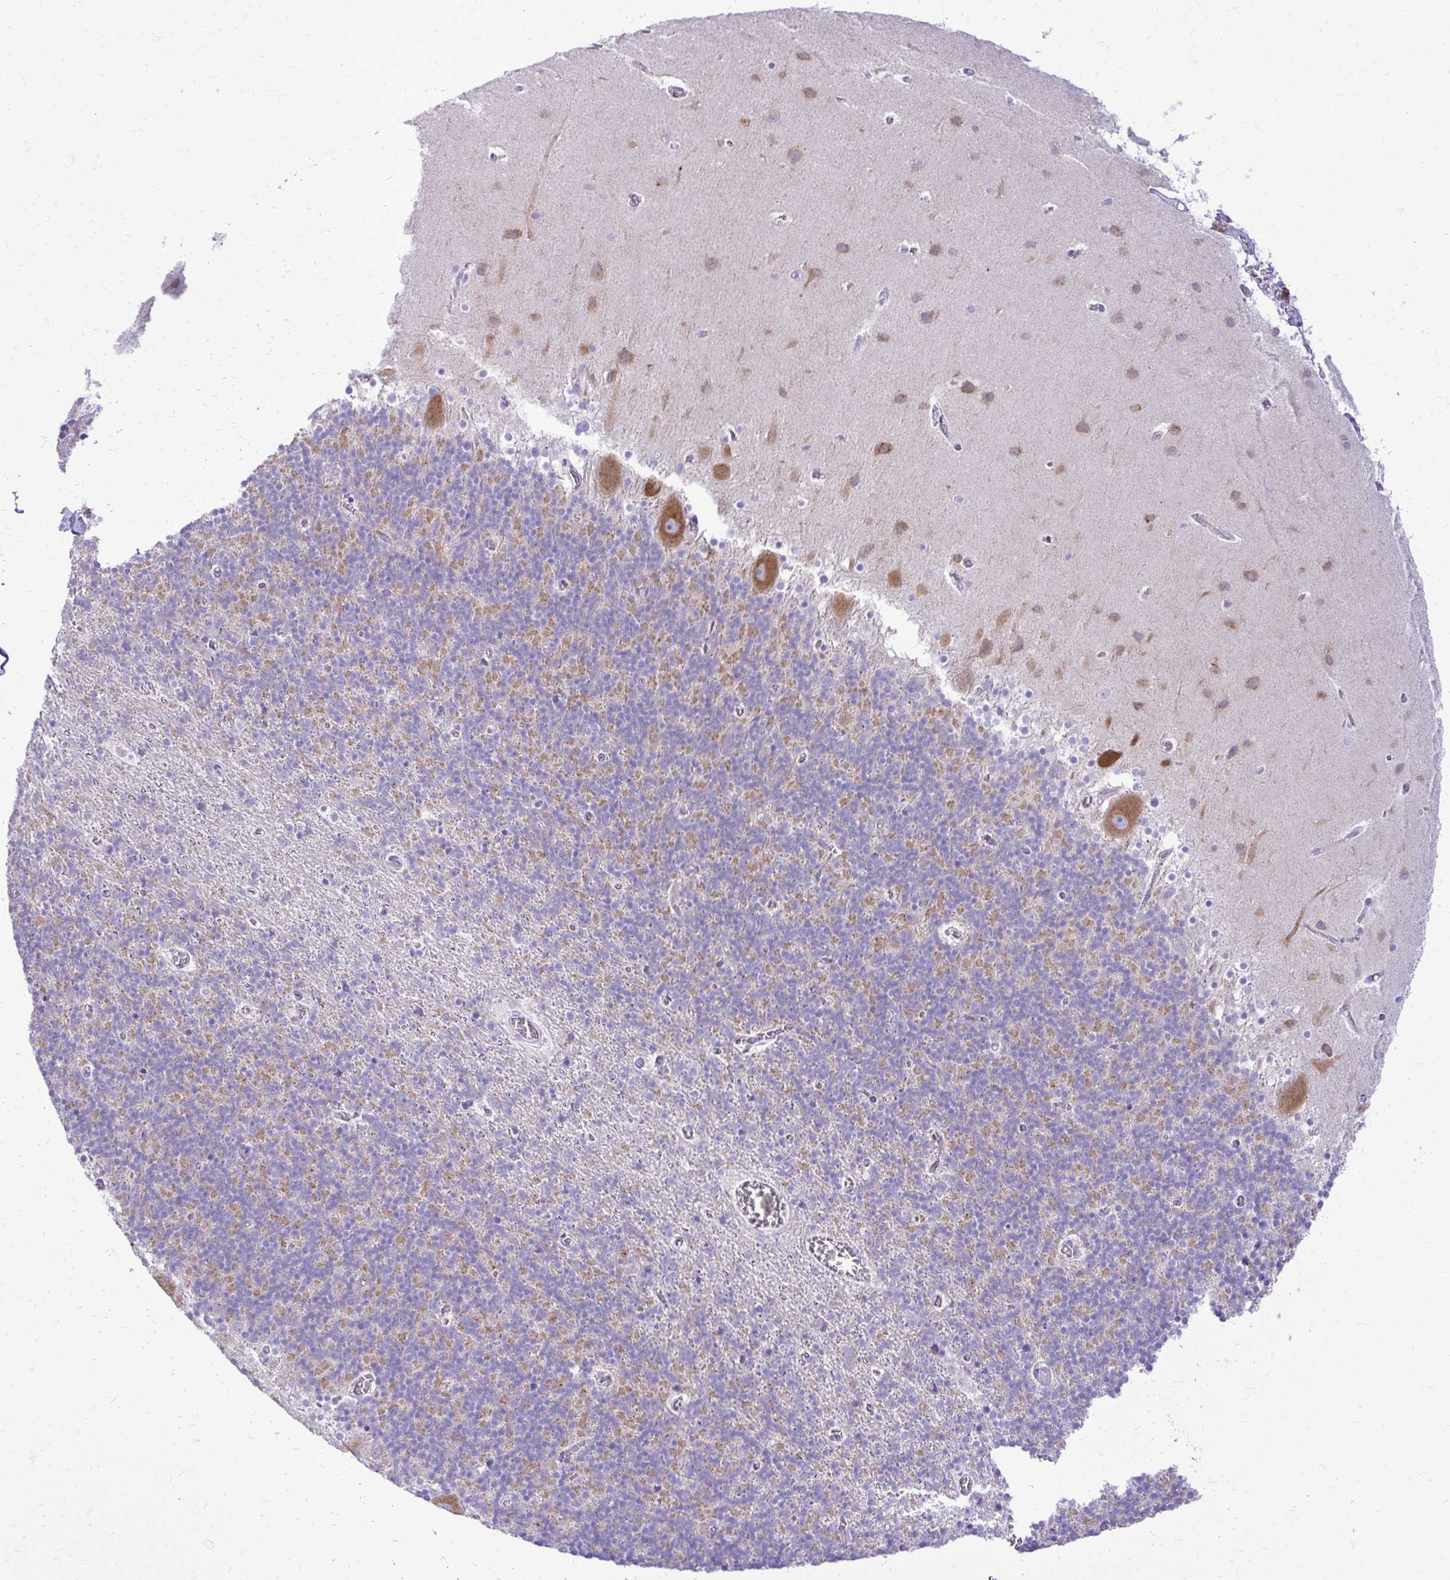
{"staining": {"intensity": "moderate", "quantity": "25%-75%", "location": "cytoplasmic/membranous"}, "tissue": "cerebellum", "cell_type": "Cells in granular layer", "image_type": "normal", "snomed": [{"axis": "morphology", "description": "Normal tissue, NOS"}, {"axis": "topography", "description": "Cerebellum"}], "caption": "Immunohistochemical staining of unremarkable cerebellum reveals medium levels of moderate cytoplasmic/membranous staining in about 25%-75% of cells in granular layer.", "gene": "PELI3", "patient": {"sex": "male", "age": 70}}